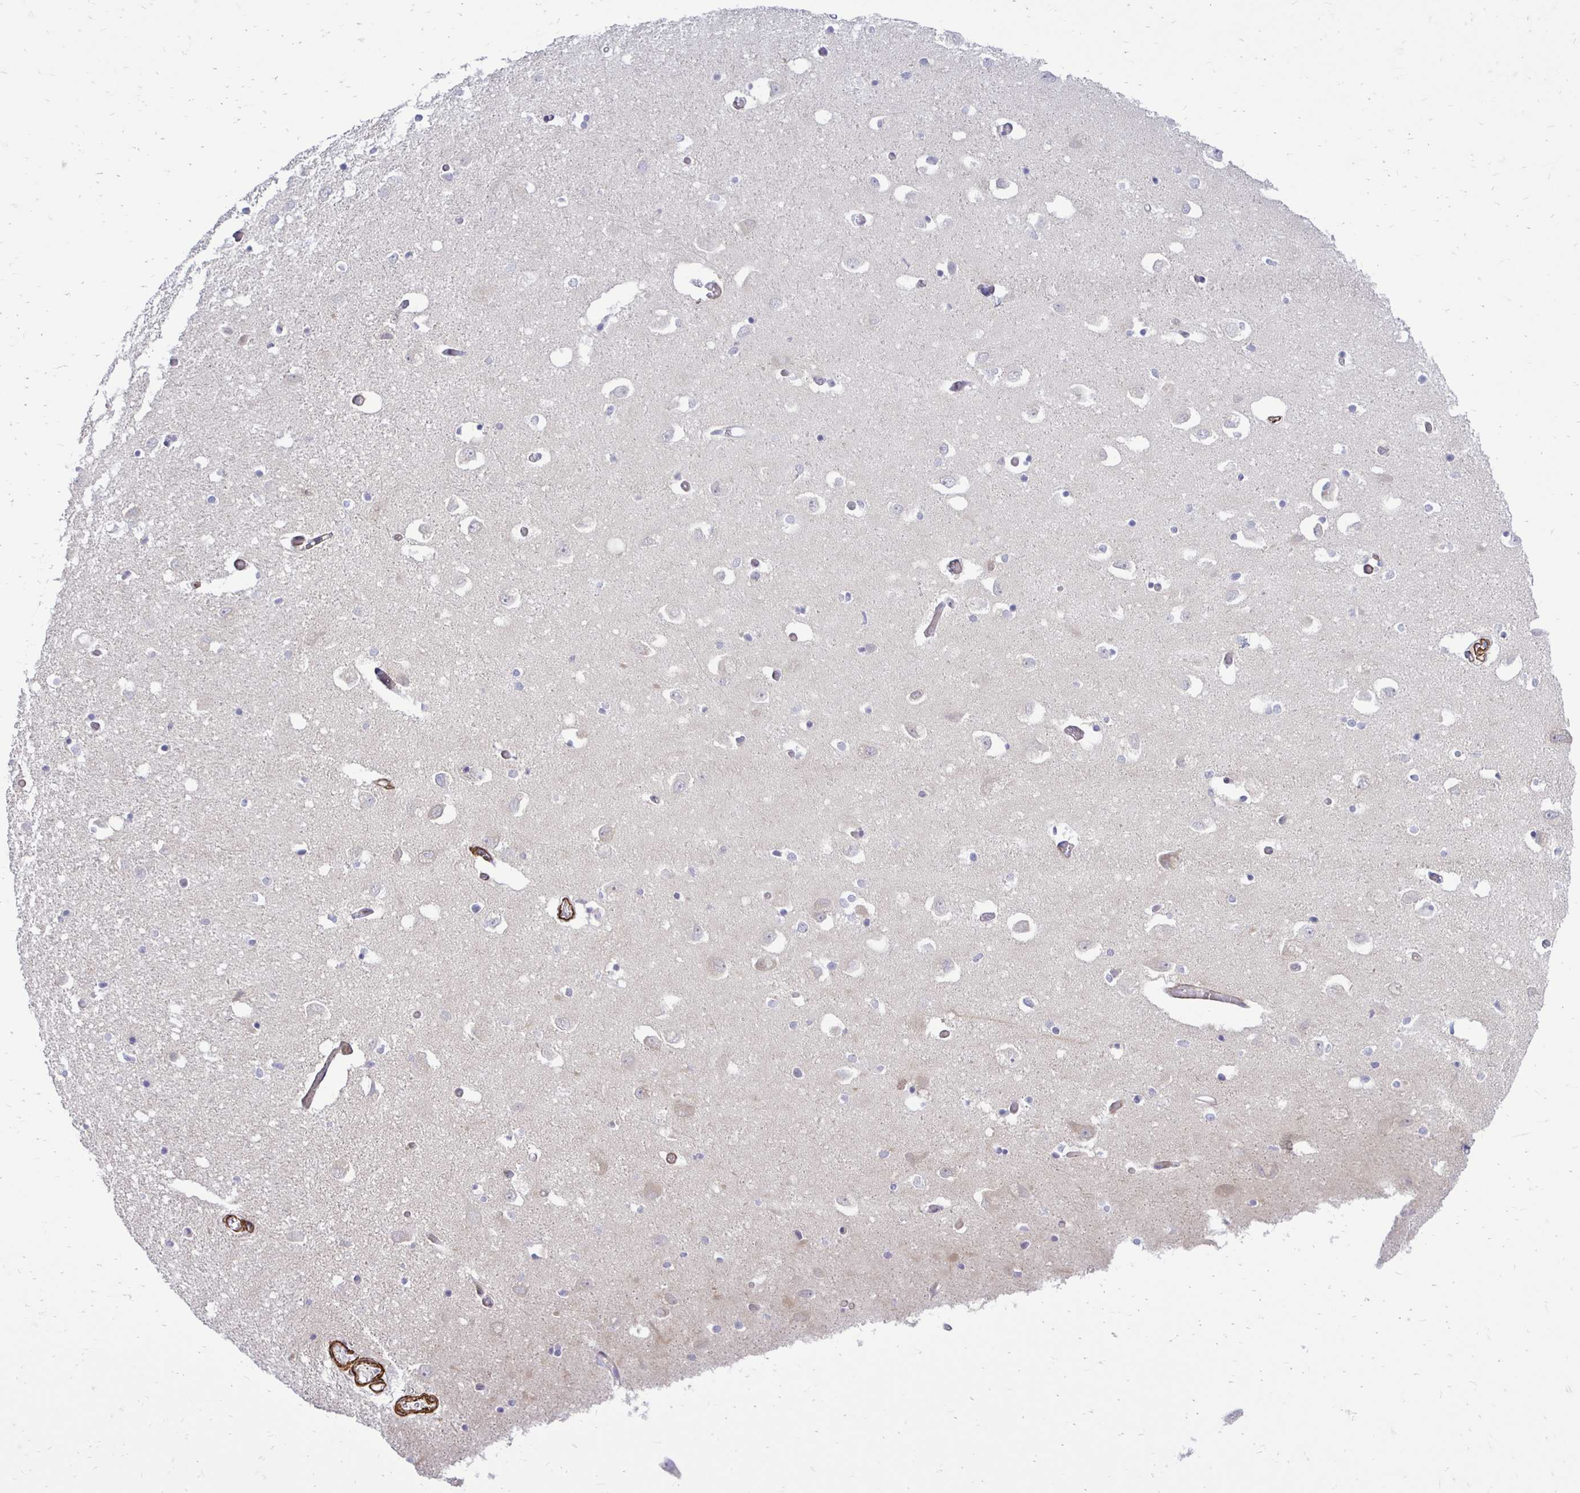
{"staining": {"intensity": "negative", "quantity": "none", "location": "none"}, "tissue": "caudate", "cell_type": "Glial cells", "image_type": "normal", "snomed": [{"axis": "morphology", "description": "Normal tissue, NOS"}, {"axis": "topography", "description": "Lateral ventricle wall"}, {"axis": "topography", "description": "Hippocampus"}], "caption": "High magnification brightfield microscopy of benign caudate stained with DAB (3,3'-diaminobenzidine) (brown) and counterstained with hematoxylin (blue): glial cells show no significant positivity. (DAB (3,3'-diaminobenzidine) IHC, high magnification).", "gene": "CTPS1", "patient": {"sex": "female", "age": 63}}